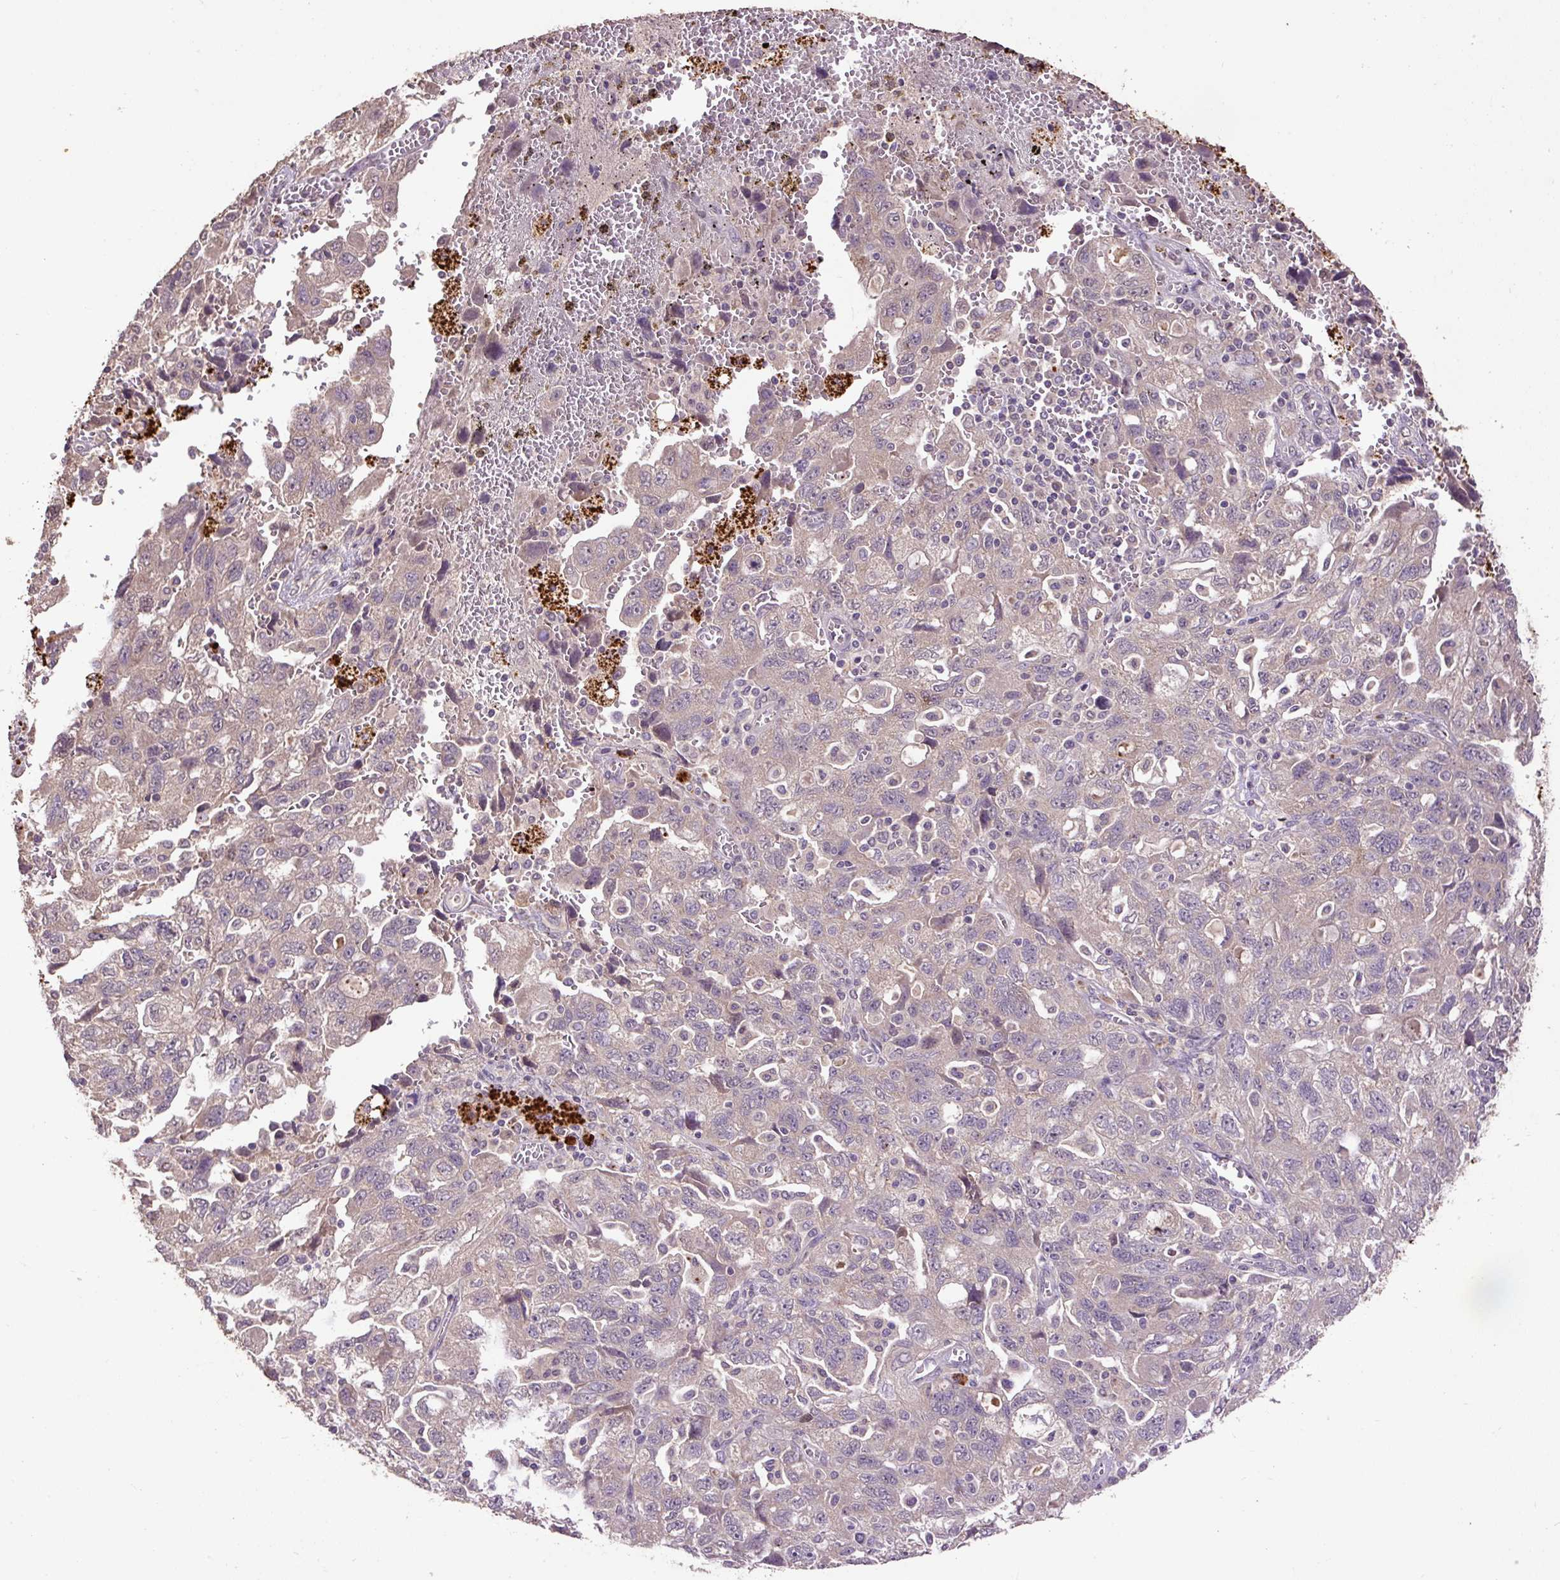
{"staining": {"intensity": "negative", "quantity": "none", "location": "none"}, "tissue": "ovarian cancer", "cell_type": "Tumor cells", "image_type": "cancer", "snomed": [{"axis": "morphology", "description": "Carcinoma, NOS"}, {"axis": "morphology", "description": "Cystadenocarcinoma, serous, NOS"}, {"axis": "topography", "description": "Ovary"}], "caption": "Tumor cells are negative for brown protein staining in carcinoma (ovarian).", "gene": "LRTM2", "patient": {"sex": "female", "age": 69}}